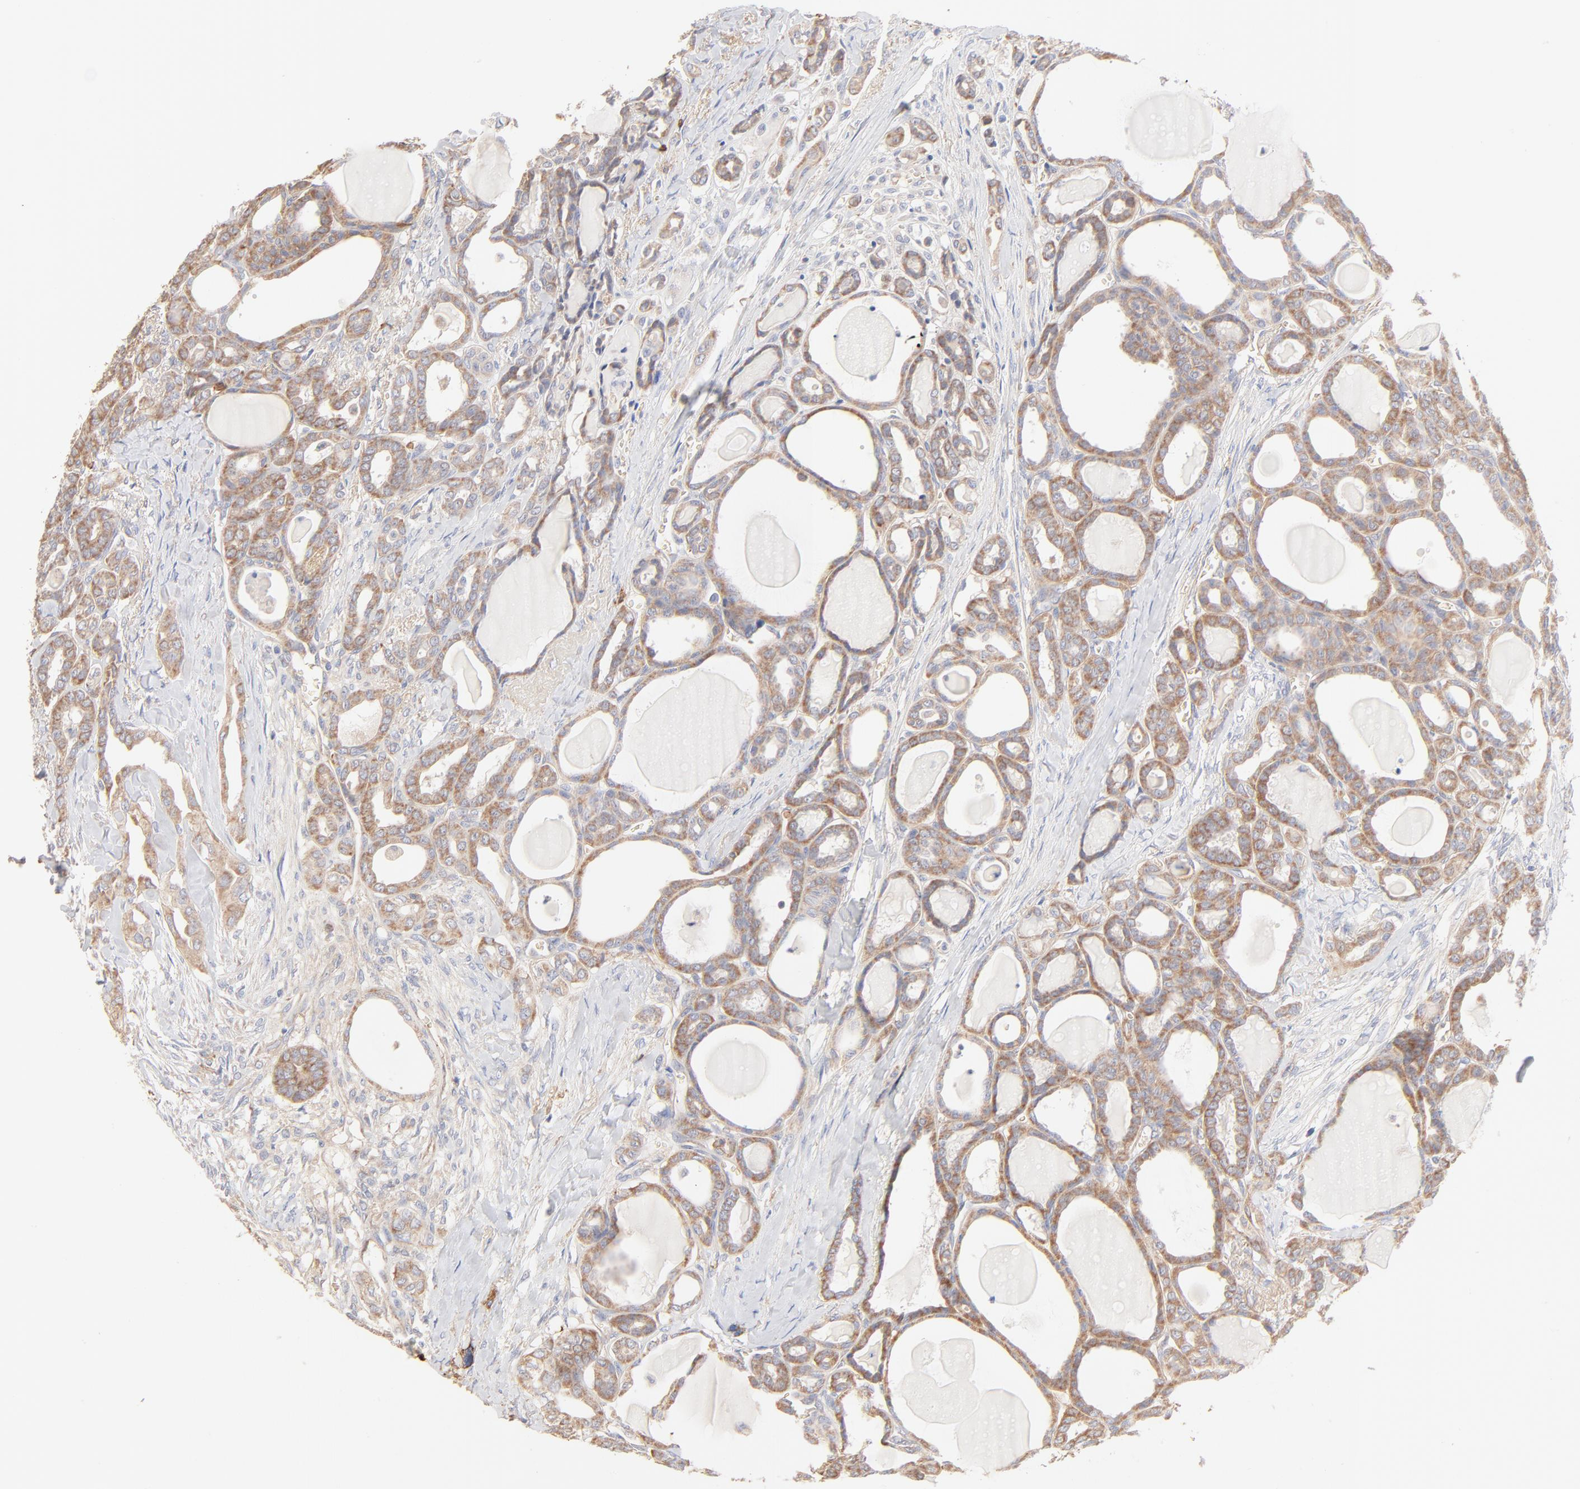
{"staining": {"intensity": "weak", "quantity": ">75%", "location": "cytoplasmic/membranous"}, "tissue": "thyroid cancer", "cell_type": "Tumor cells", "image_type": "cancer", "snomed": [{"axis": "morphology", "description": "Carcinoma, NOS"}, {"axis": "topography", "description": "Thyroid gland"}], "caption": "This micrograph reveals thyroid carcinoma stained with IHC to label a protein in brown. The cytoplasmic/membranous of tumor cells show weak positivity for the protein. Nuclei are counter-stained blue.", "gene": "SPTB", "patient": {"sex": "female", "age": 91}}